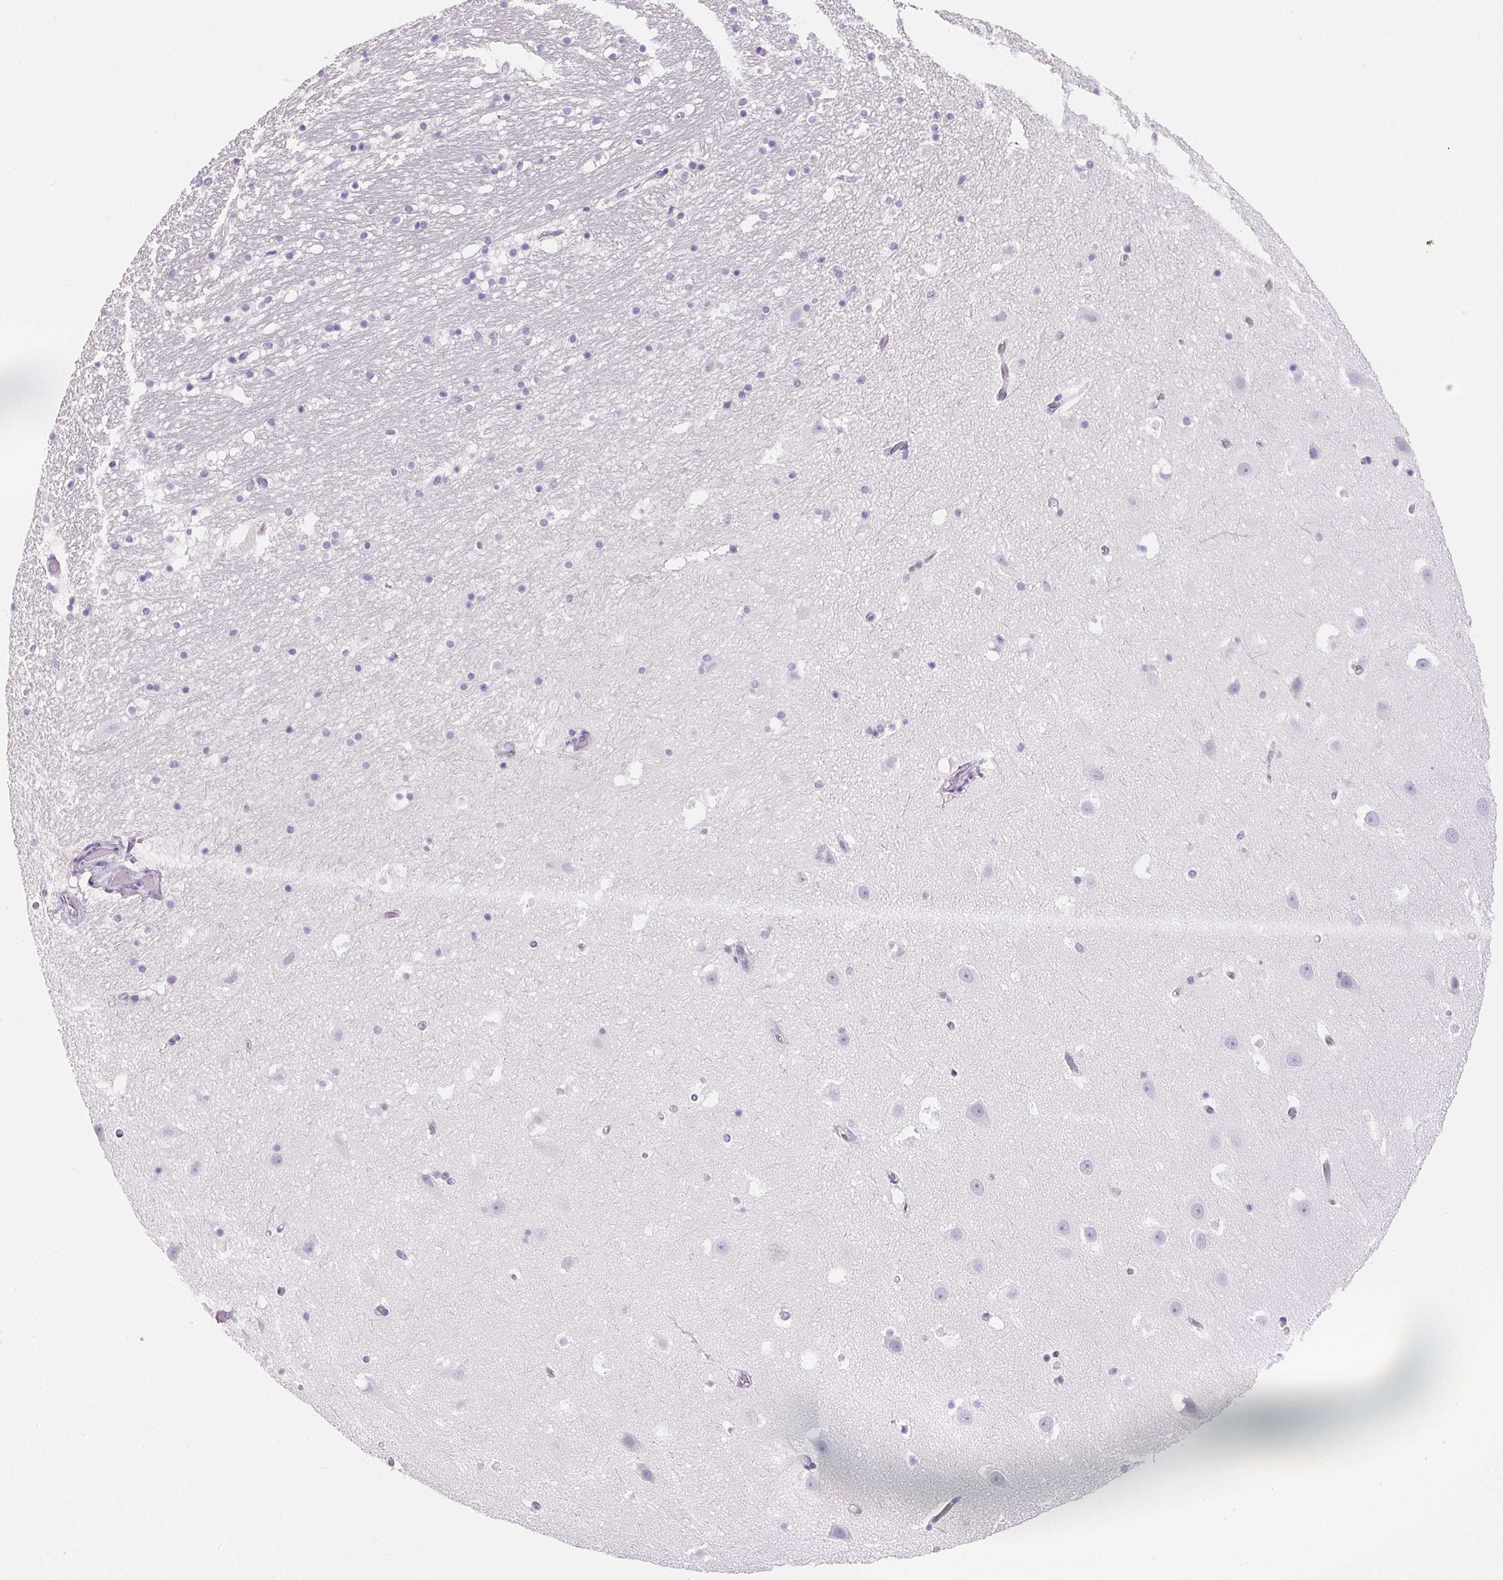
{"staining": {"intensity": "negative", "quantity": "none", "location": "none"}, "tissue": "hippocampus", "cell_type": "Glial cells", "image_type": "normal", "snomed": [{"axis": "morphology", "description": "Normal tissue, NOS"}, {"axis": "topography", "description": "Hippocampus"}], "caption": "Human hippocampus stained for a protein using immunohistochemistry (IHC) displays no staining in glial cells.", "gene": "AQP5", "patient": {"sex": "male", "age": 26}}